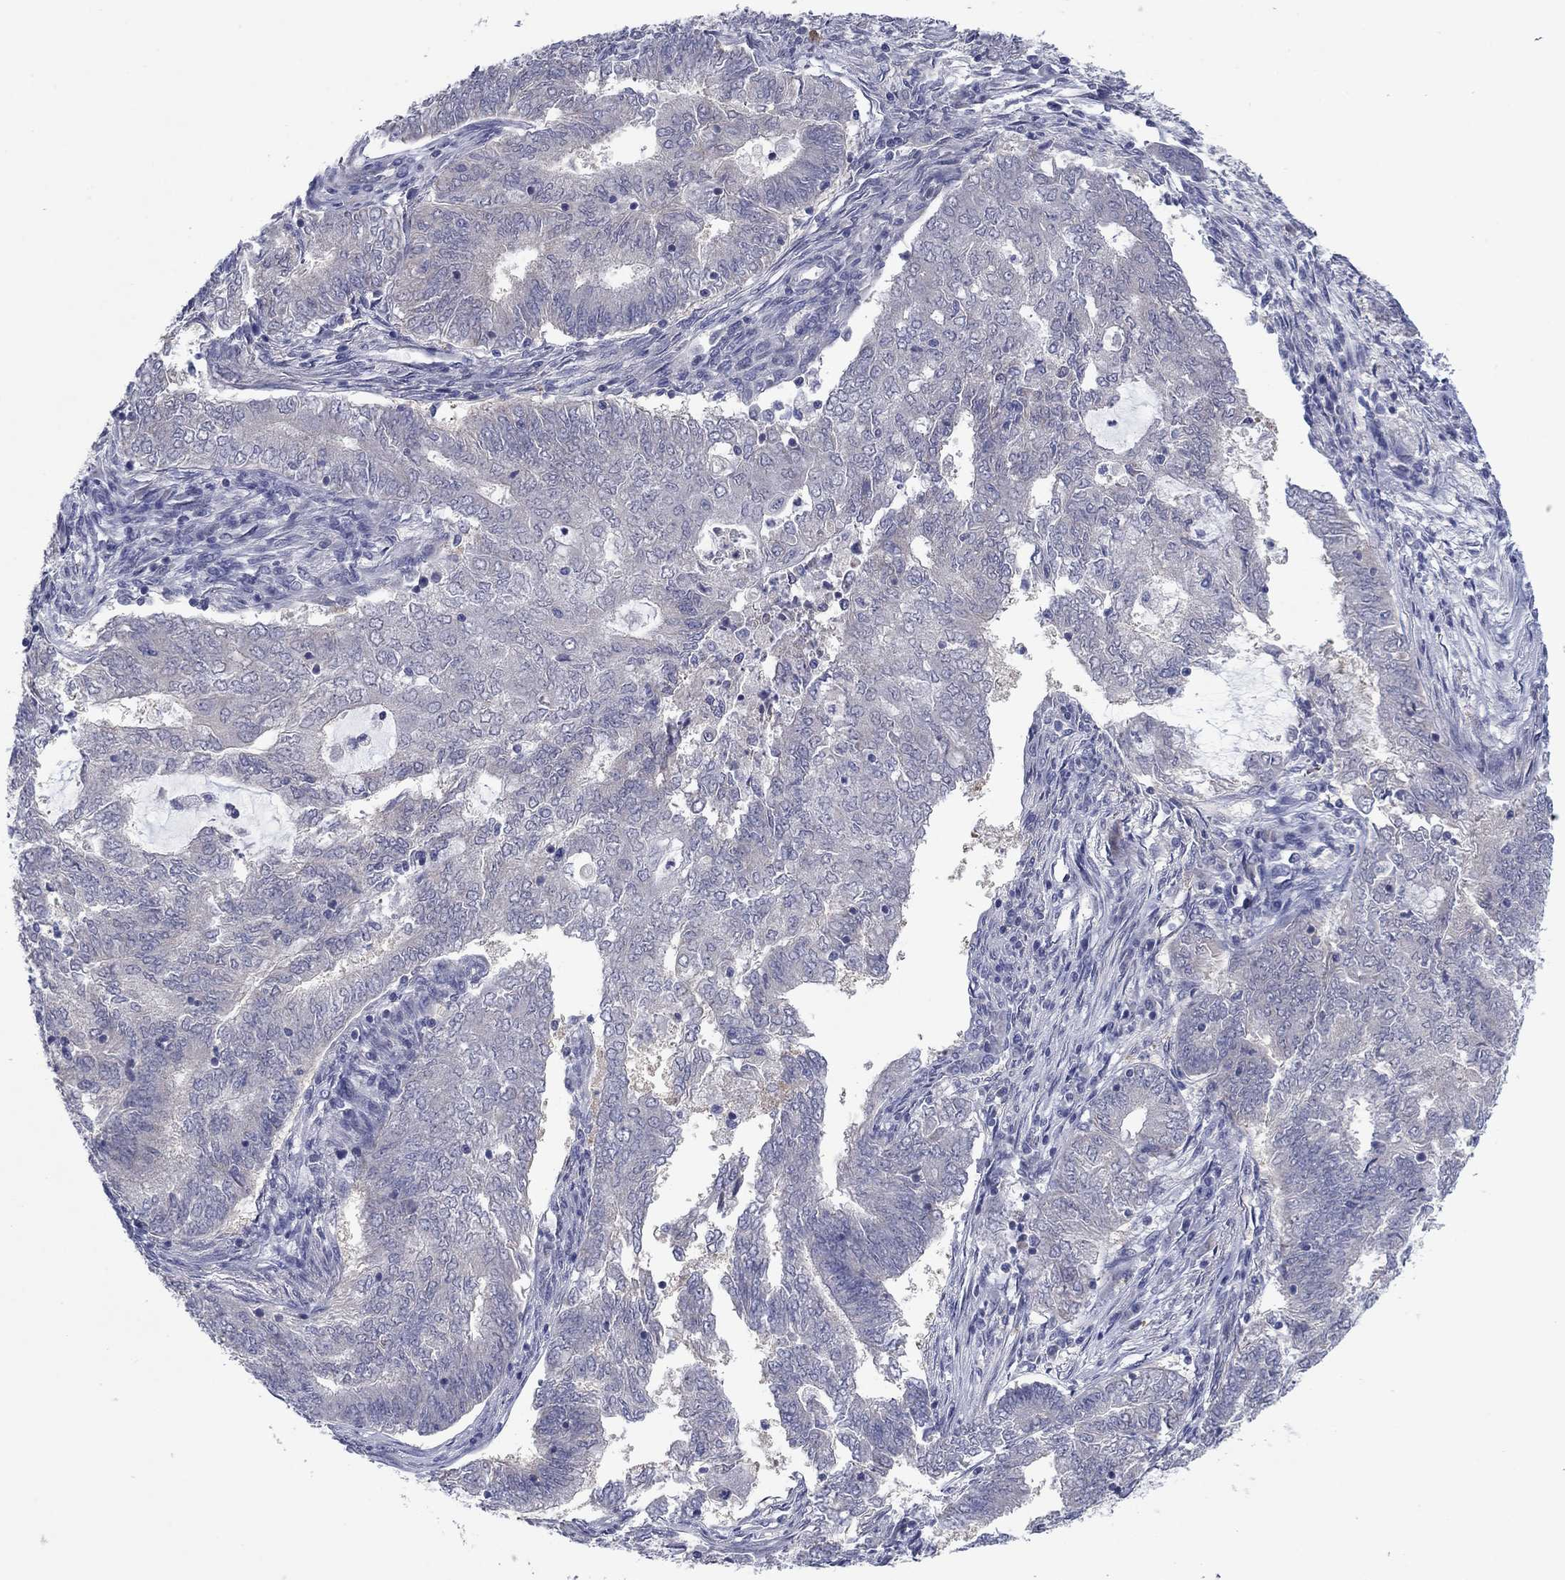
{"staining": {"intensity": "negative", "quantity": "none", "location": "none"}, "tissue": "endometrial cancer", "cell_type": "Tumor cells", "image_type": "cancer", "snomed": [{"axis": "morphology", "description": "Adenocarcinoma, NOS"}, {"axis": "topography", "description": "Endometrium"}], "caption": "High magnification brightfield microscopy of endometrial adenocarcinoma stained with DAB (brown) and counterstained with hematoxylin (blue): tumor cells show no significant staining.", "gene": "GRHPR", "patient": {"sex": "female", "age": 62}}